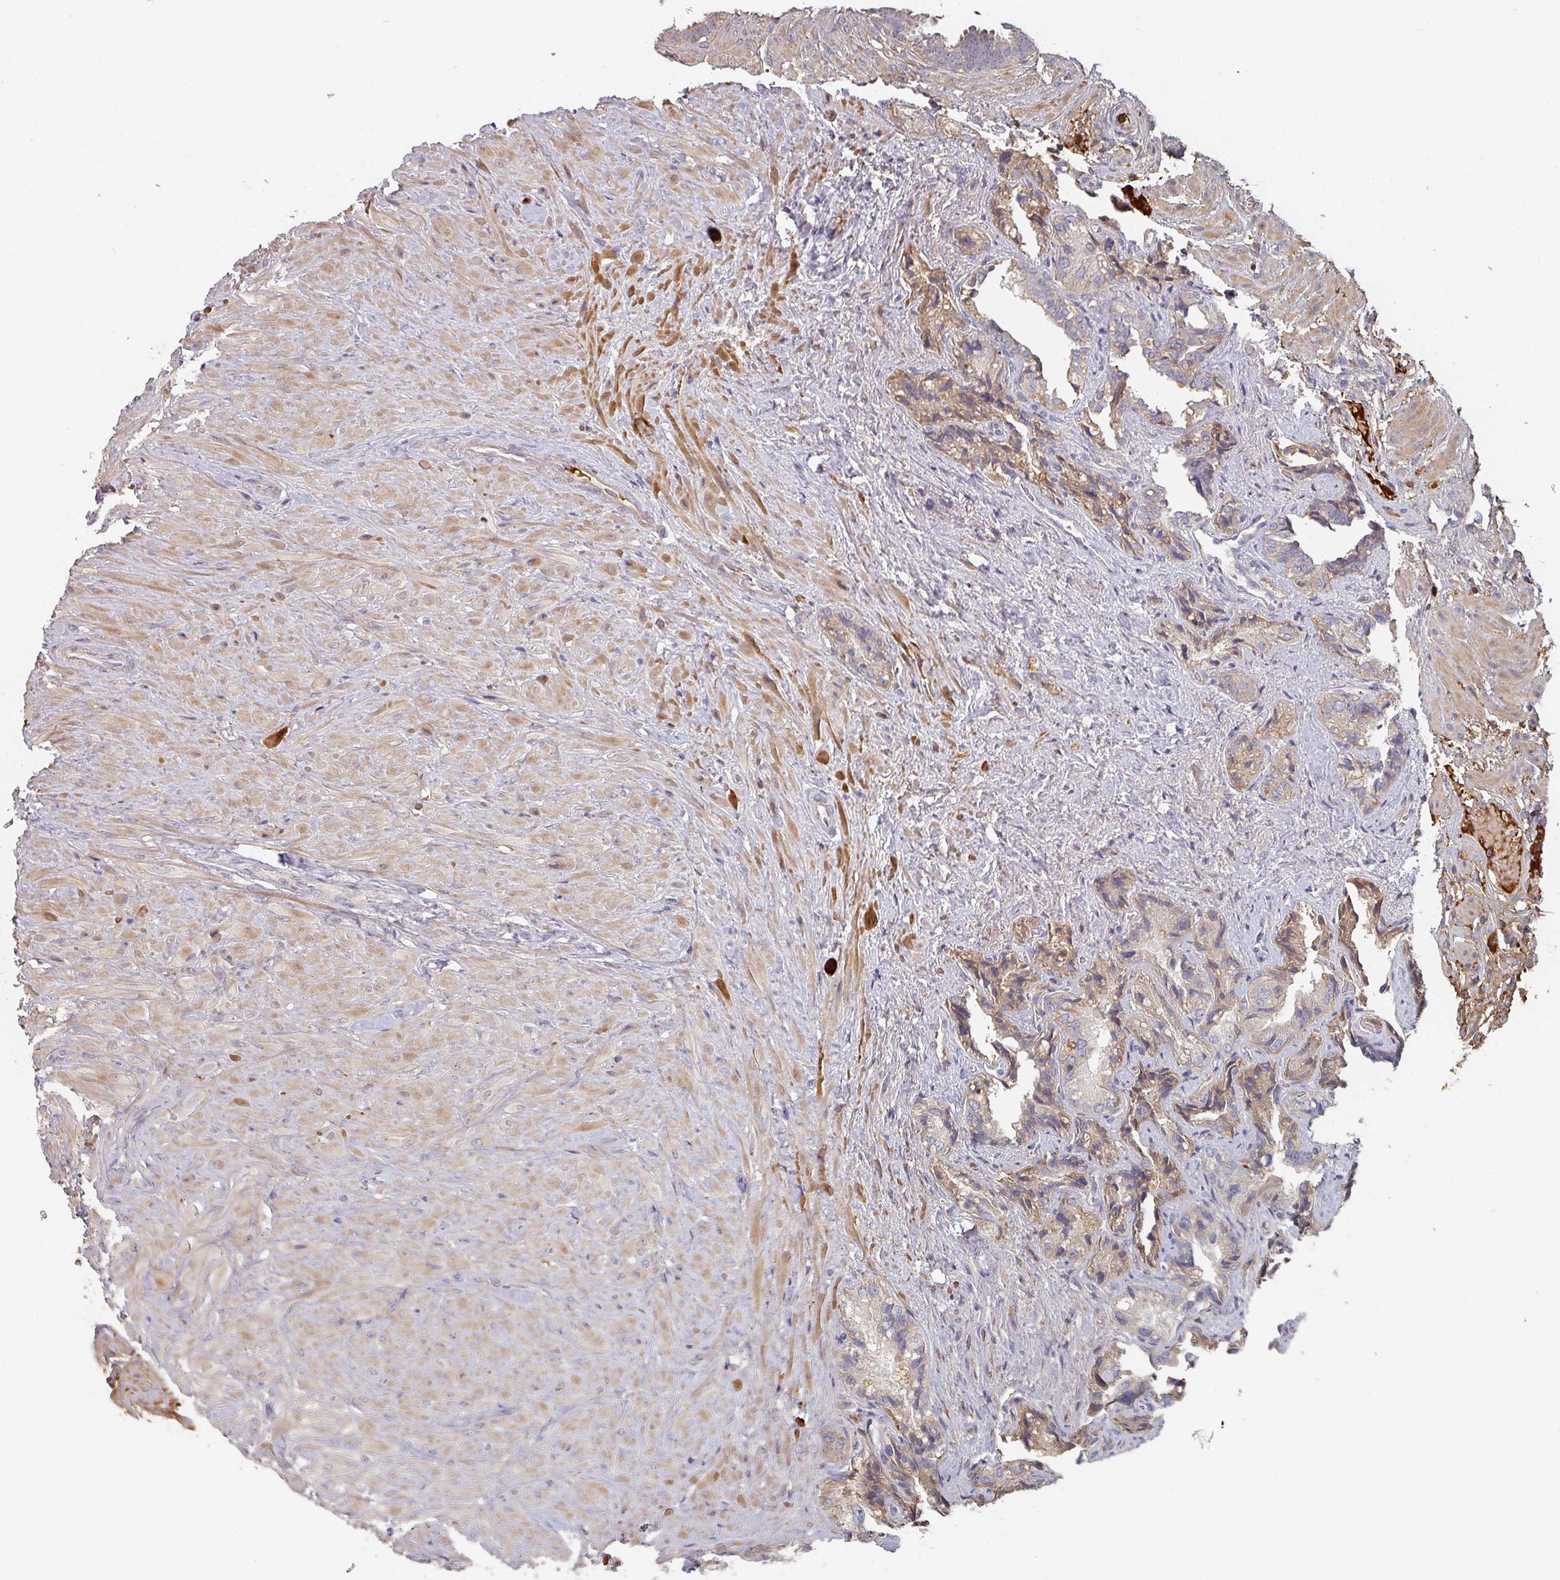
{"staining": {"intensity": "weak", "quantity": "<25%", "location": "cytoplasmic/membranous"}, "tissue": "seminal vesicle", "cell_type": "Glandular cells", "image_type": "normal", "snomed": [{"axis": "morphology", "description": "Normal tissue, NOS"}, {"axis": "topography", "description": "Seminal veicle"}, {"axis": "topography", "description": "Peripheral nerve tissue"}], "caption": "The histopathology image shows no staining of glandular cells in benign seminal vesicle. (Brightfield microscopy of DAB (3,3'-diaminobenzidine) immunohistochemistry (IHC) at high magnification).", "gene": "ENSG00000249773", "patient": {"sex": "male", "age": 67}}